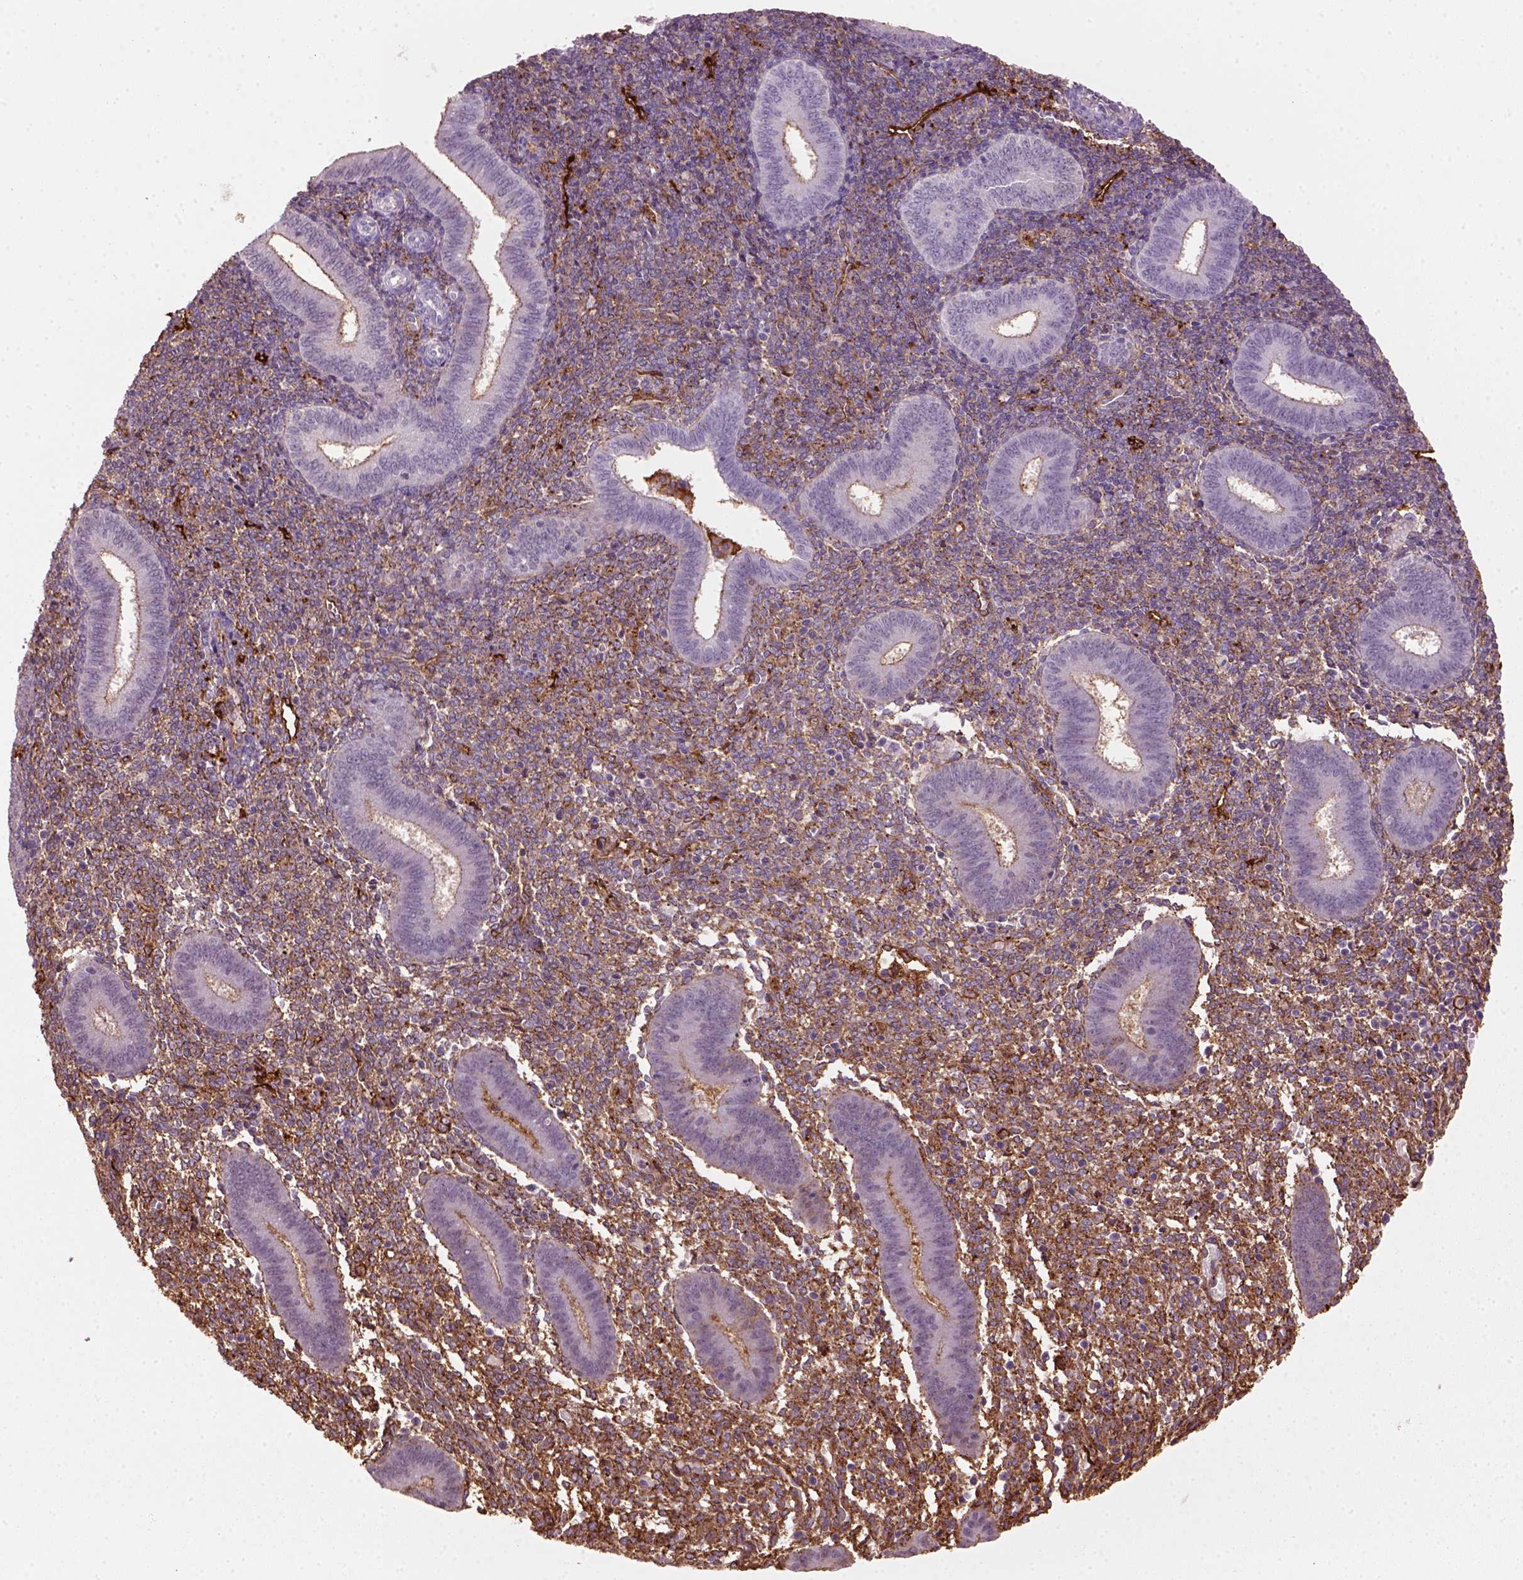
{"staining": {"intensity": "moderate", "quantity": ">75%", "location": "cytoplasmic/membranous"}, "tissue": "endometrium", "cell_type": "Cells in endometrial stroma", "image_type": "normal", "snomed": [{"axis": "morphology", "description": "Normal tissue, NOS"}, {"axis": "topography", "description": "Endometrium"}], "caption": "This is a photomicrograph of IHC staining of normal endometrium, which shows moderate expression in the cytoplasmic/membranous of cells in endometrial stroma.", "gene": "MARCKS", "patient": {"sex": "female", "age": 25}}